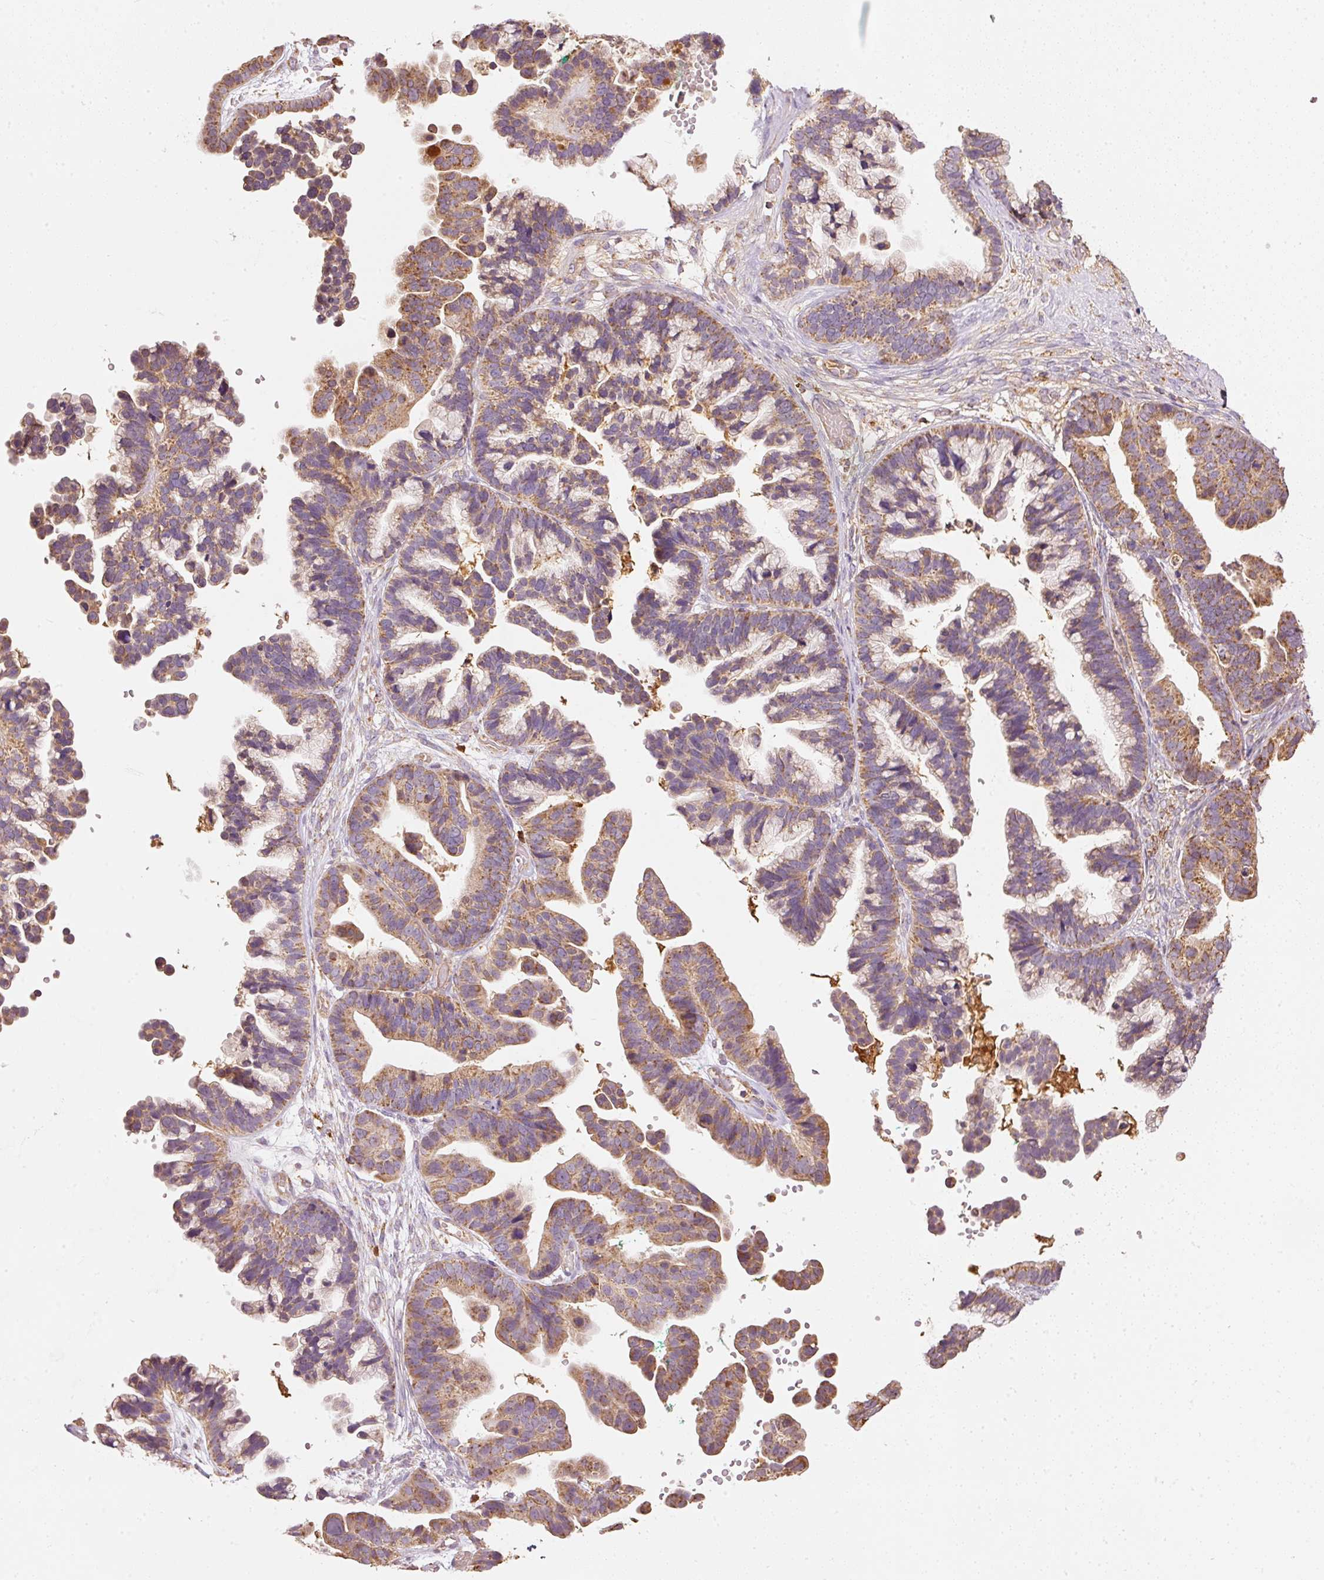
{"staining": {"intensity": "moderate", "quantity": ">75%", "location": "cytoplasmic/membranous"}, "tissue": "ovarian cancer", "cell_type": "Tumor cells", "image_type": "cancer", "snomed": [{"axis": "morphology", "description": "Cystadenocarcinoma, serous, NOS"}, {"axis": "topography", "description": "Ovary"}], "caption": "Tumor cells exhibit medium levels of moderate cytoplasmic/membranous positivity in about >75% of cells in serous cystadenocarcinoma (ovarian). (brown staining indicates protein expression, while blue staining denotes nuclei).", "gene": "PSENEN", "patient": {"sex": "female", "age": 56}}